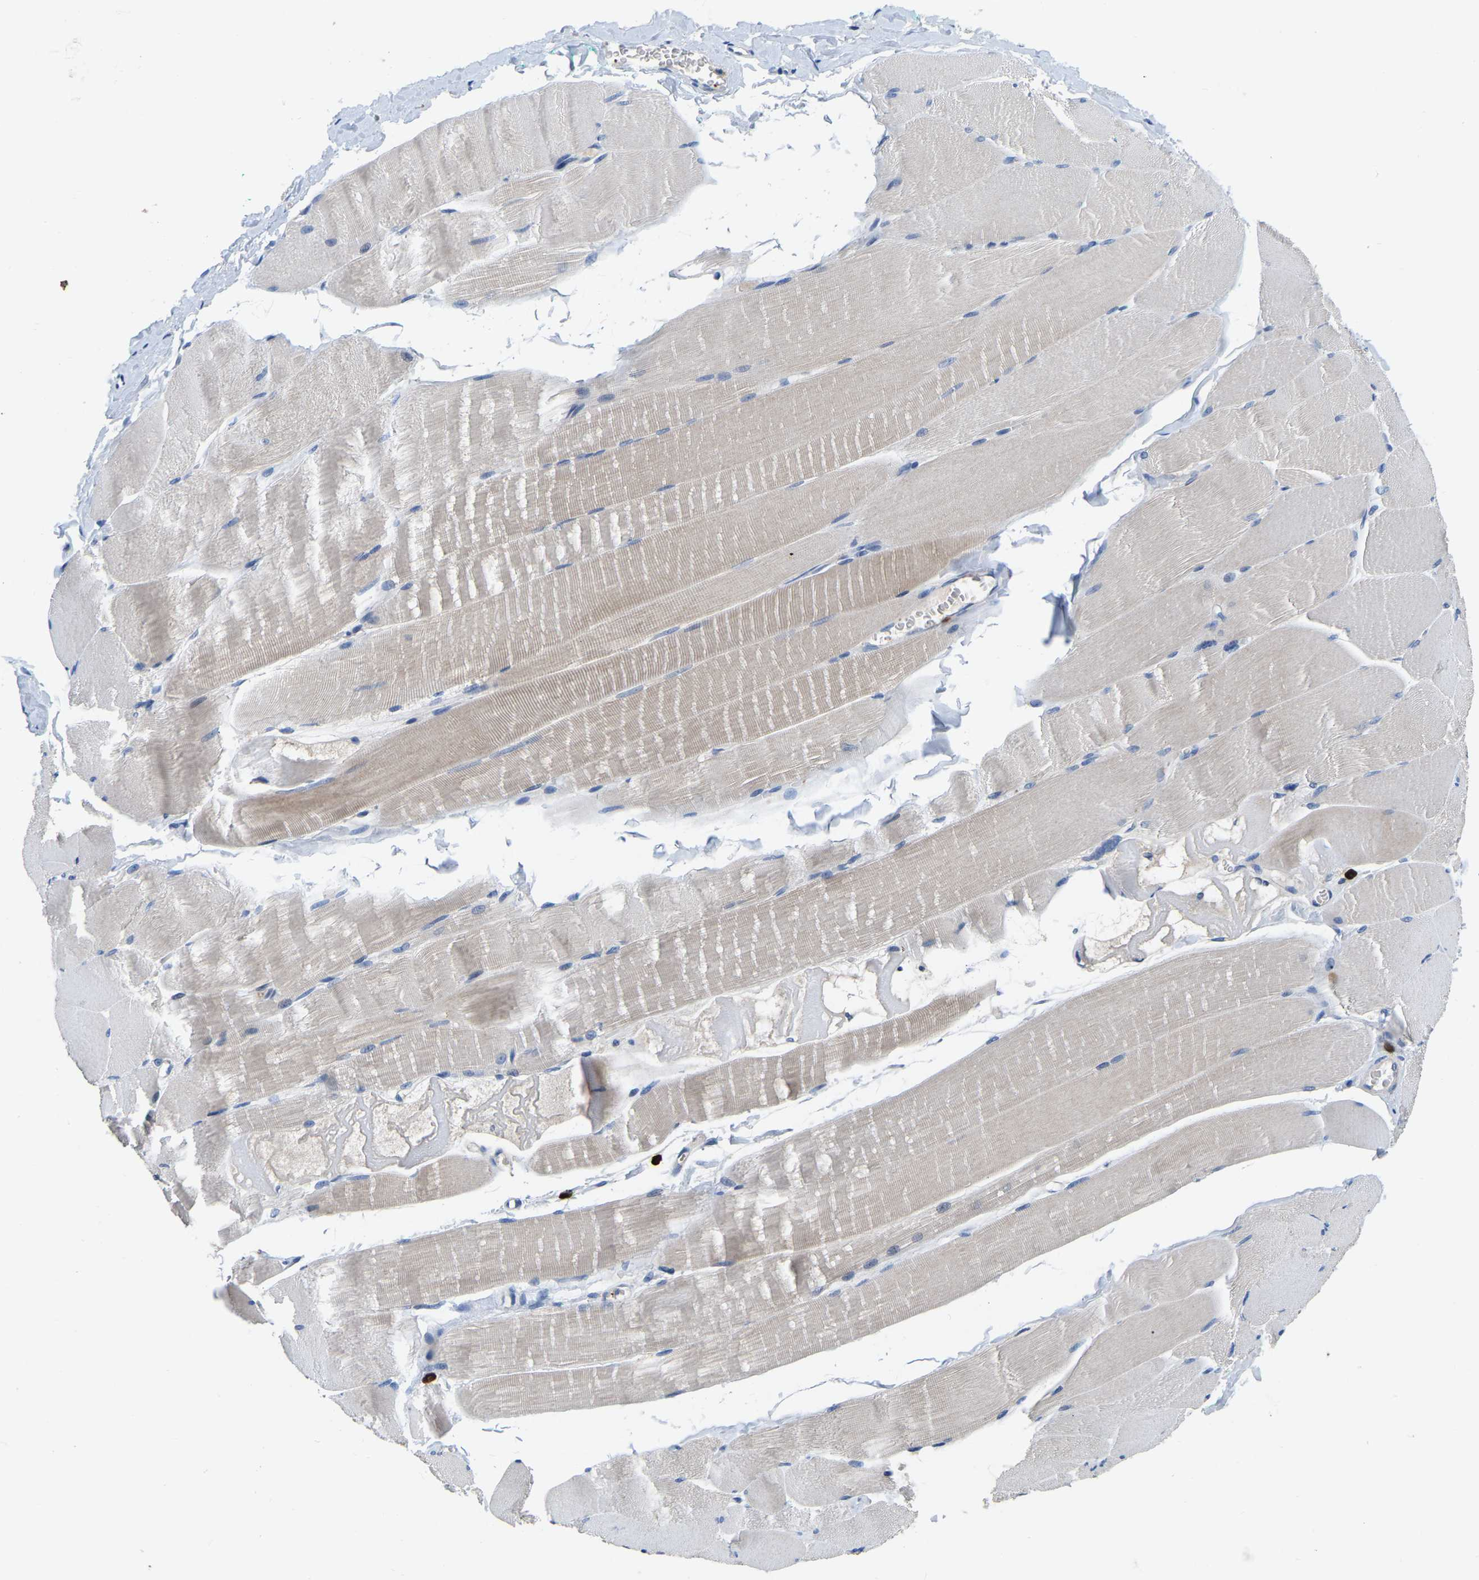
{"staining": {"intensity": "weak", "quantity": "<25%", "location": "cytoplasmic/membranous"}, "tissue": "skeletal muscle", "cell_type": "Myocytes", "image_type": "normal", "snomed": [{"axis": "morphology", "description": "Normal tissue, NOS"}, {"axis": "morphology", "description": "Squamous cell carcinoma, NOS"}, {"axis": "topography", "description": "Skeletal muscle"}], "caption": "Myocytes show no significant staining in benign skeletal muscle.", "gene": "RAB27B", "patient": {"sex": "male", "age": 51}}